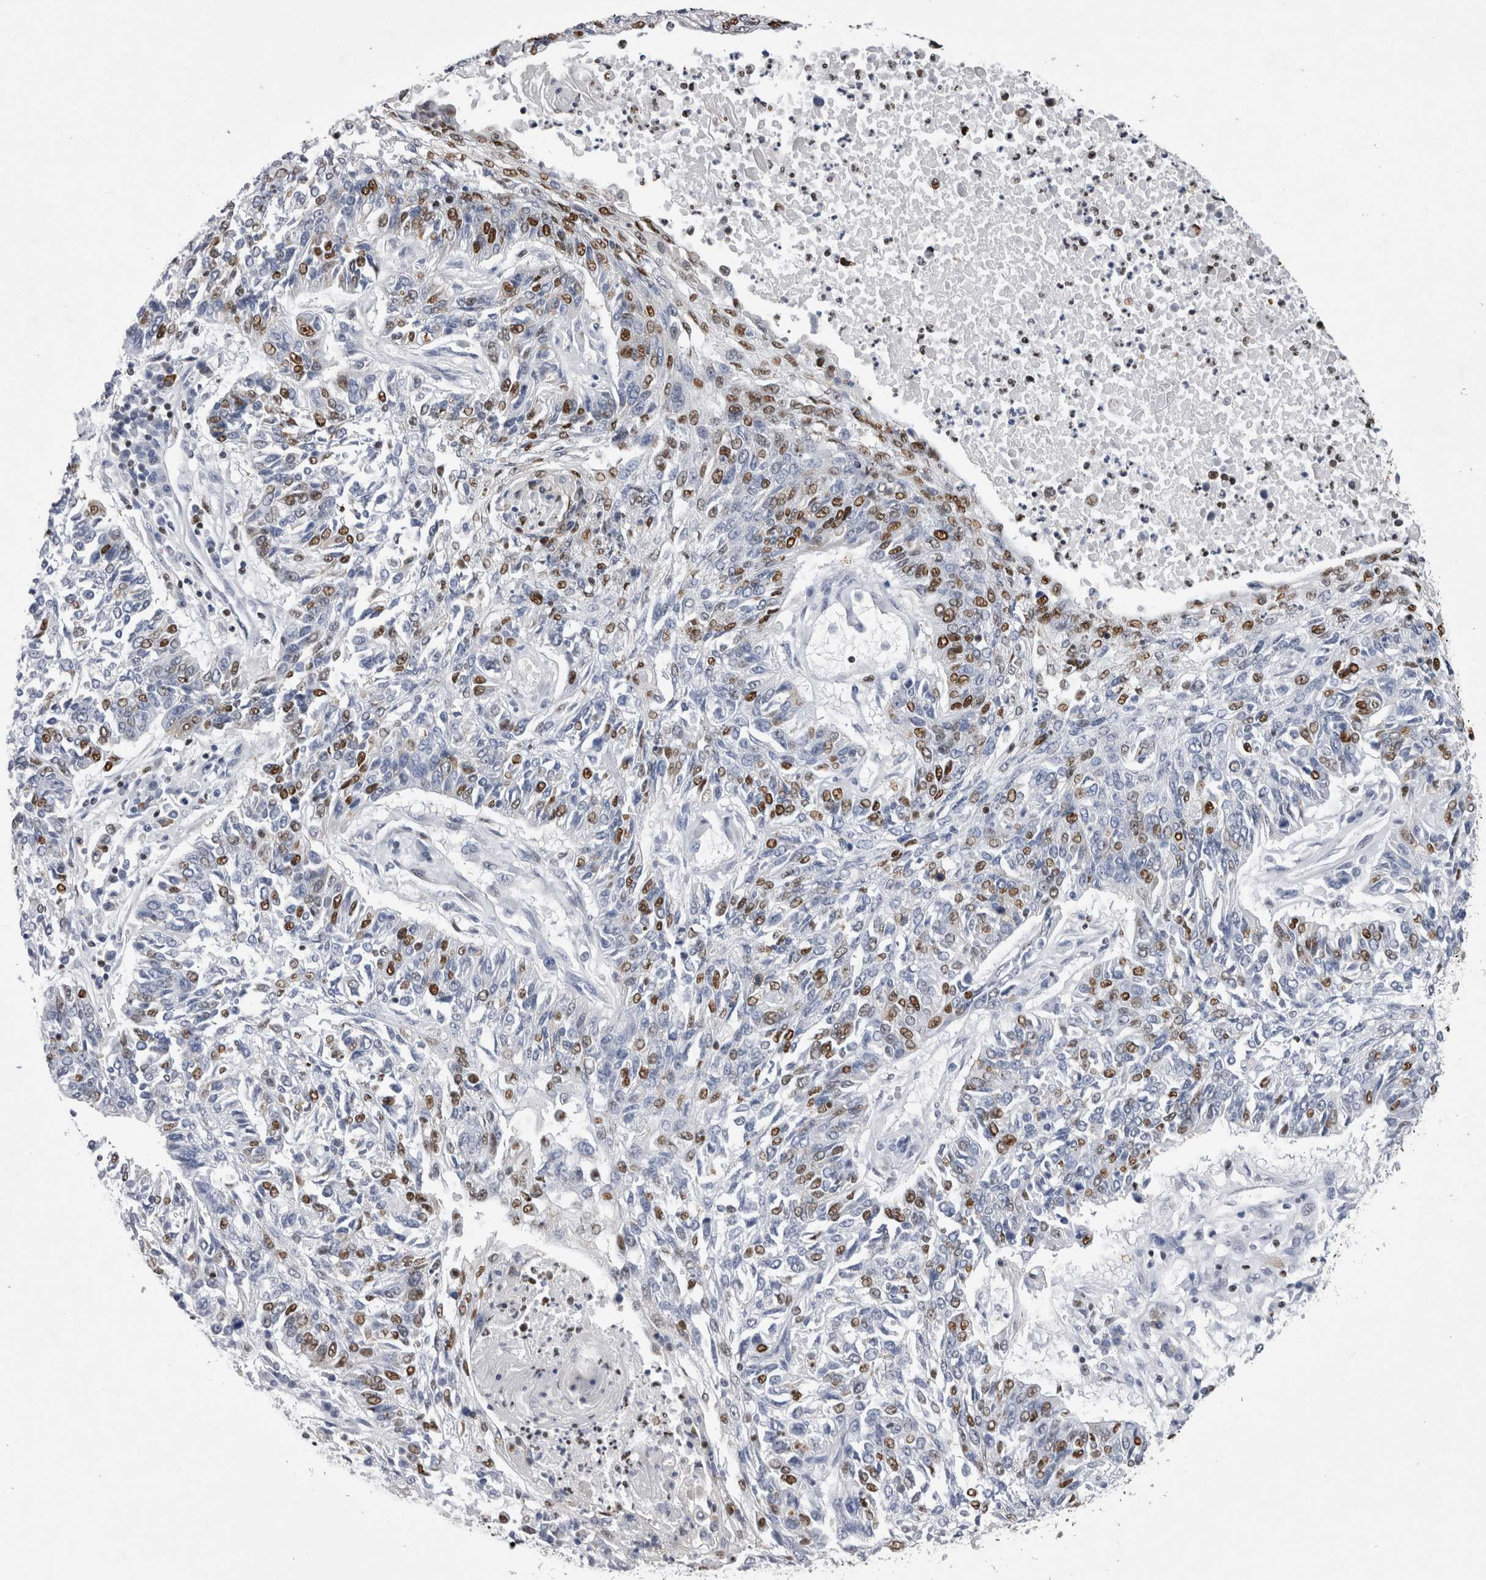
{"staining": {"intensity": "moderate", "quantity": "<25%", "location": "nuclear"}, "tissue": "lung cancer", "cell_type": "Tumor cells", "image_type": "cancer", "snomed": [{"axis": "morphology", "description": "Normal tissue, NOS"}, {"axis": "morphology", "description": "Squamous cell carcinoma, NOS"}, {"axis": "topography", "description": "Cartilage tissue"}, {"axis": "topography", "description": "Bronchus"}, {"axis": "topography", "description": "Lung"}], "caption": "There is low levels of moderate nuclear expression in tumor cells of squamous cell carcinoma (lung), as demonstrated by immunohistochemical staining (brown color).", "gene": "ALPK3", "patient": {"sex": "female", "age": 49}}